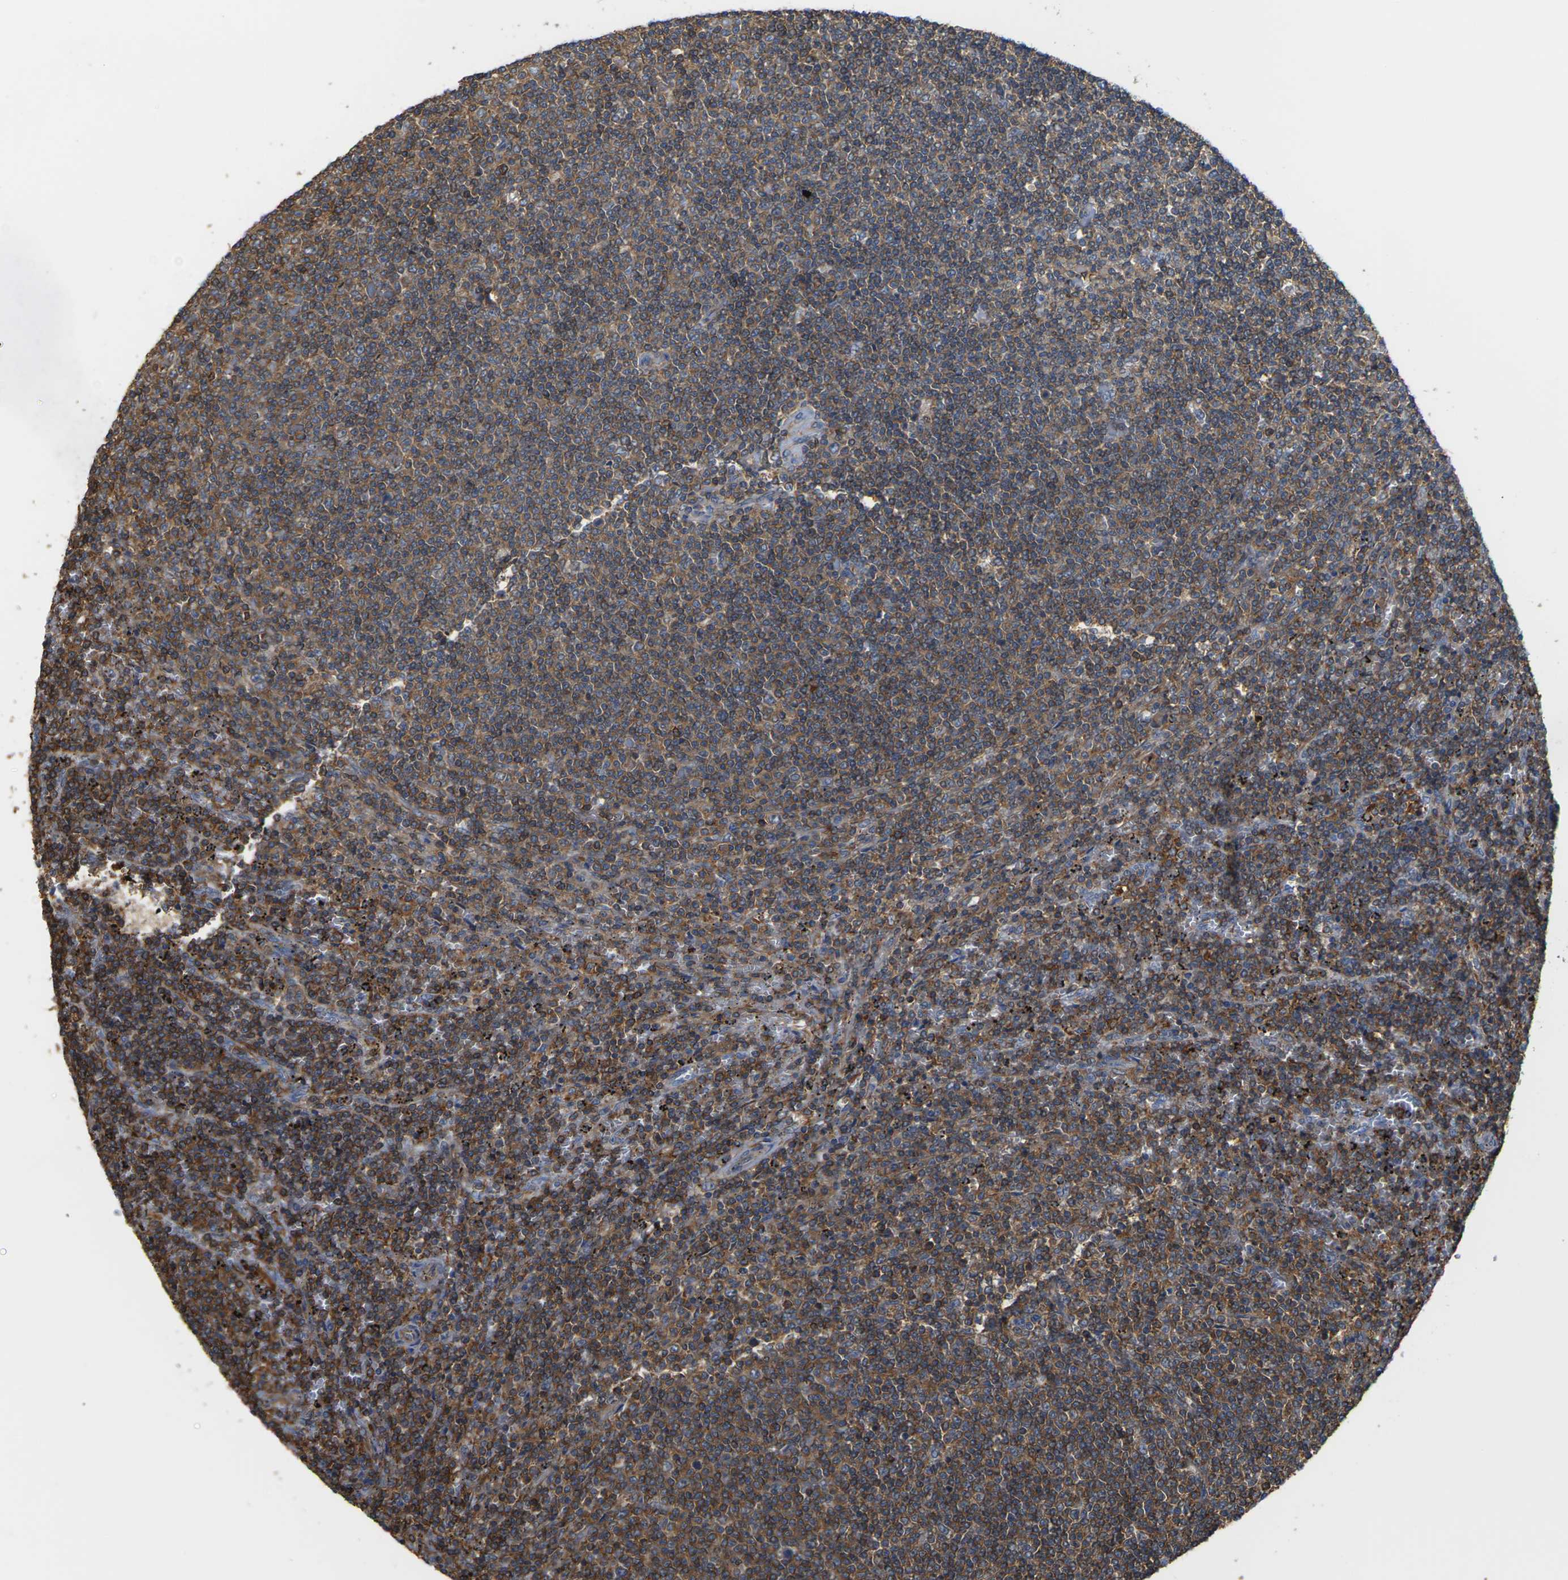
{"staining": {"intensity": "moderate", "quantity": ">75%", "location": "cytoplasmic/membranous"}, "tissue": "lymphoma", "cell_type": "Tumor cells", "image_type": "cancer", "snomed": [{"axis": "morphology", "description": "Malignant lymphoma, non-Hodgkin's type, Low grade"}, {"axis": "topography", "description": "Spleen"}], "caption": "The histopathology image exhibits staining of lymphoma, revealing moderate cytoplasmic/membranous protein expression (brown color) within tumor cells. The staining was performed using DAB to visualize the protein expression in brown, while the nuclei were stained in blue with hematoxylin (Magnification: 20x).", "gene": "IQGAP1", "patient": {"sex": "female", "age": 50}}